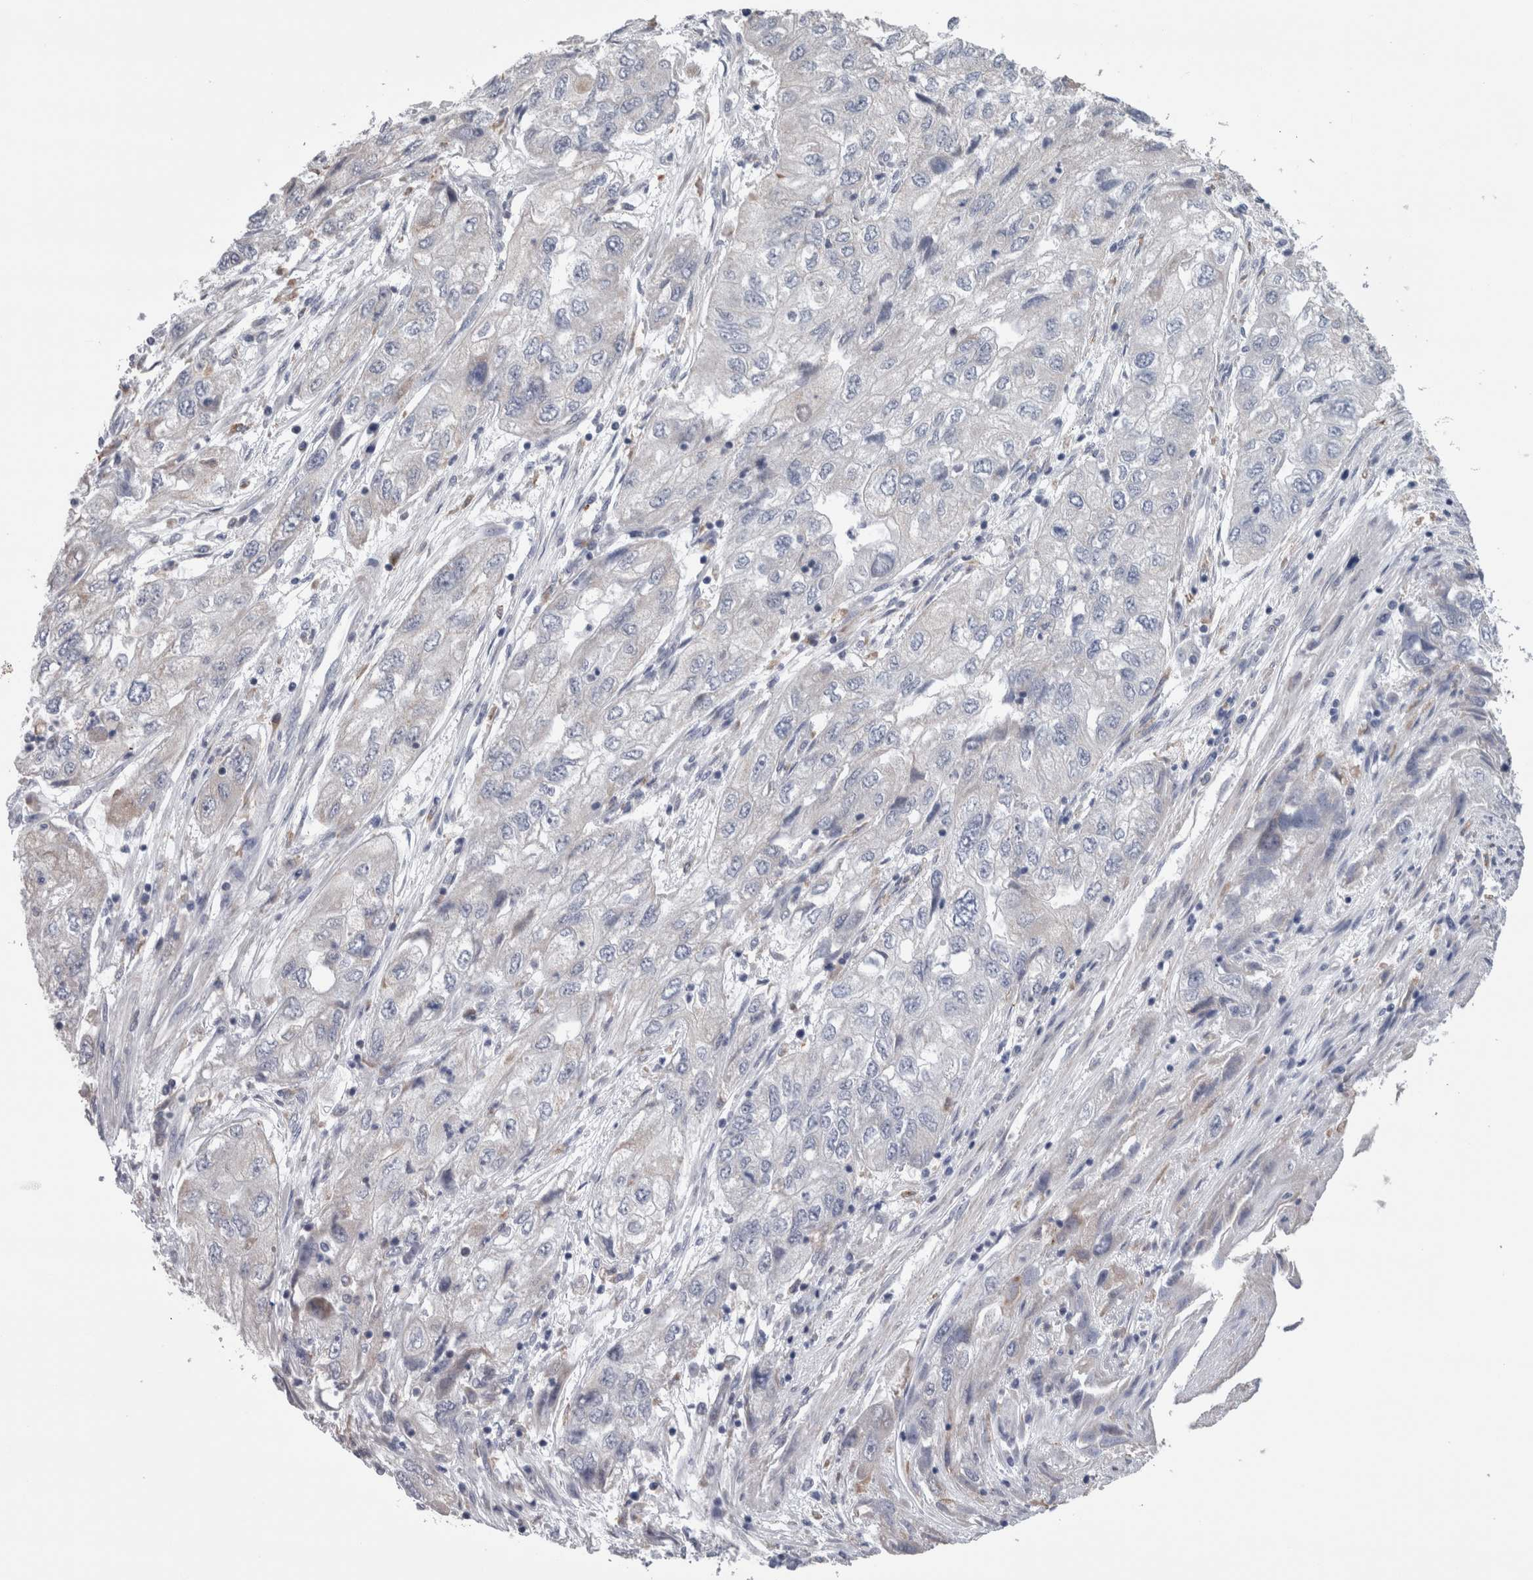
{"staining": {"intensity": "negative", "quantity": "none", "location": "none"}, "tissue": "endometrial cancer", "cell_type": "Tumor cells", "image_type": "cancer", "snomed": [{"axis": "morphology", "description": "Adenocarcinoma, NOS"}, {"axis": "topography", "description": "Endometrium"}], "caption": "Endometrial cancer was stained to show a protein in brown. There is no significant expression in tumor cells.", "gene": "GDAP1", "patient": {"sex": "female", "age": 49}}